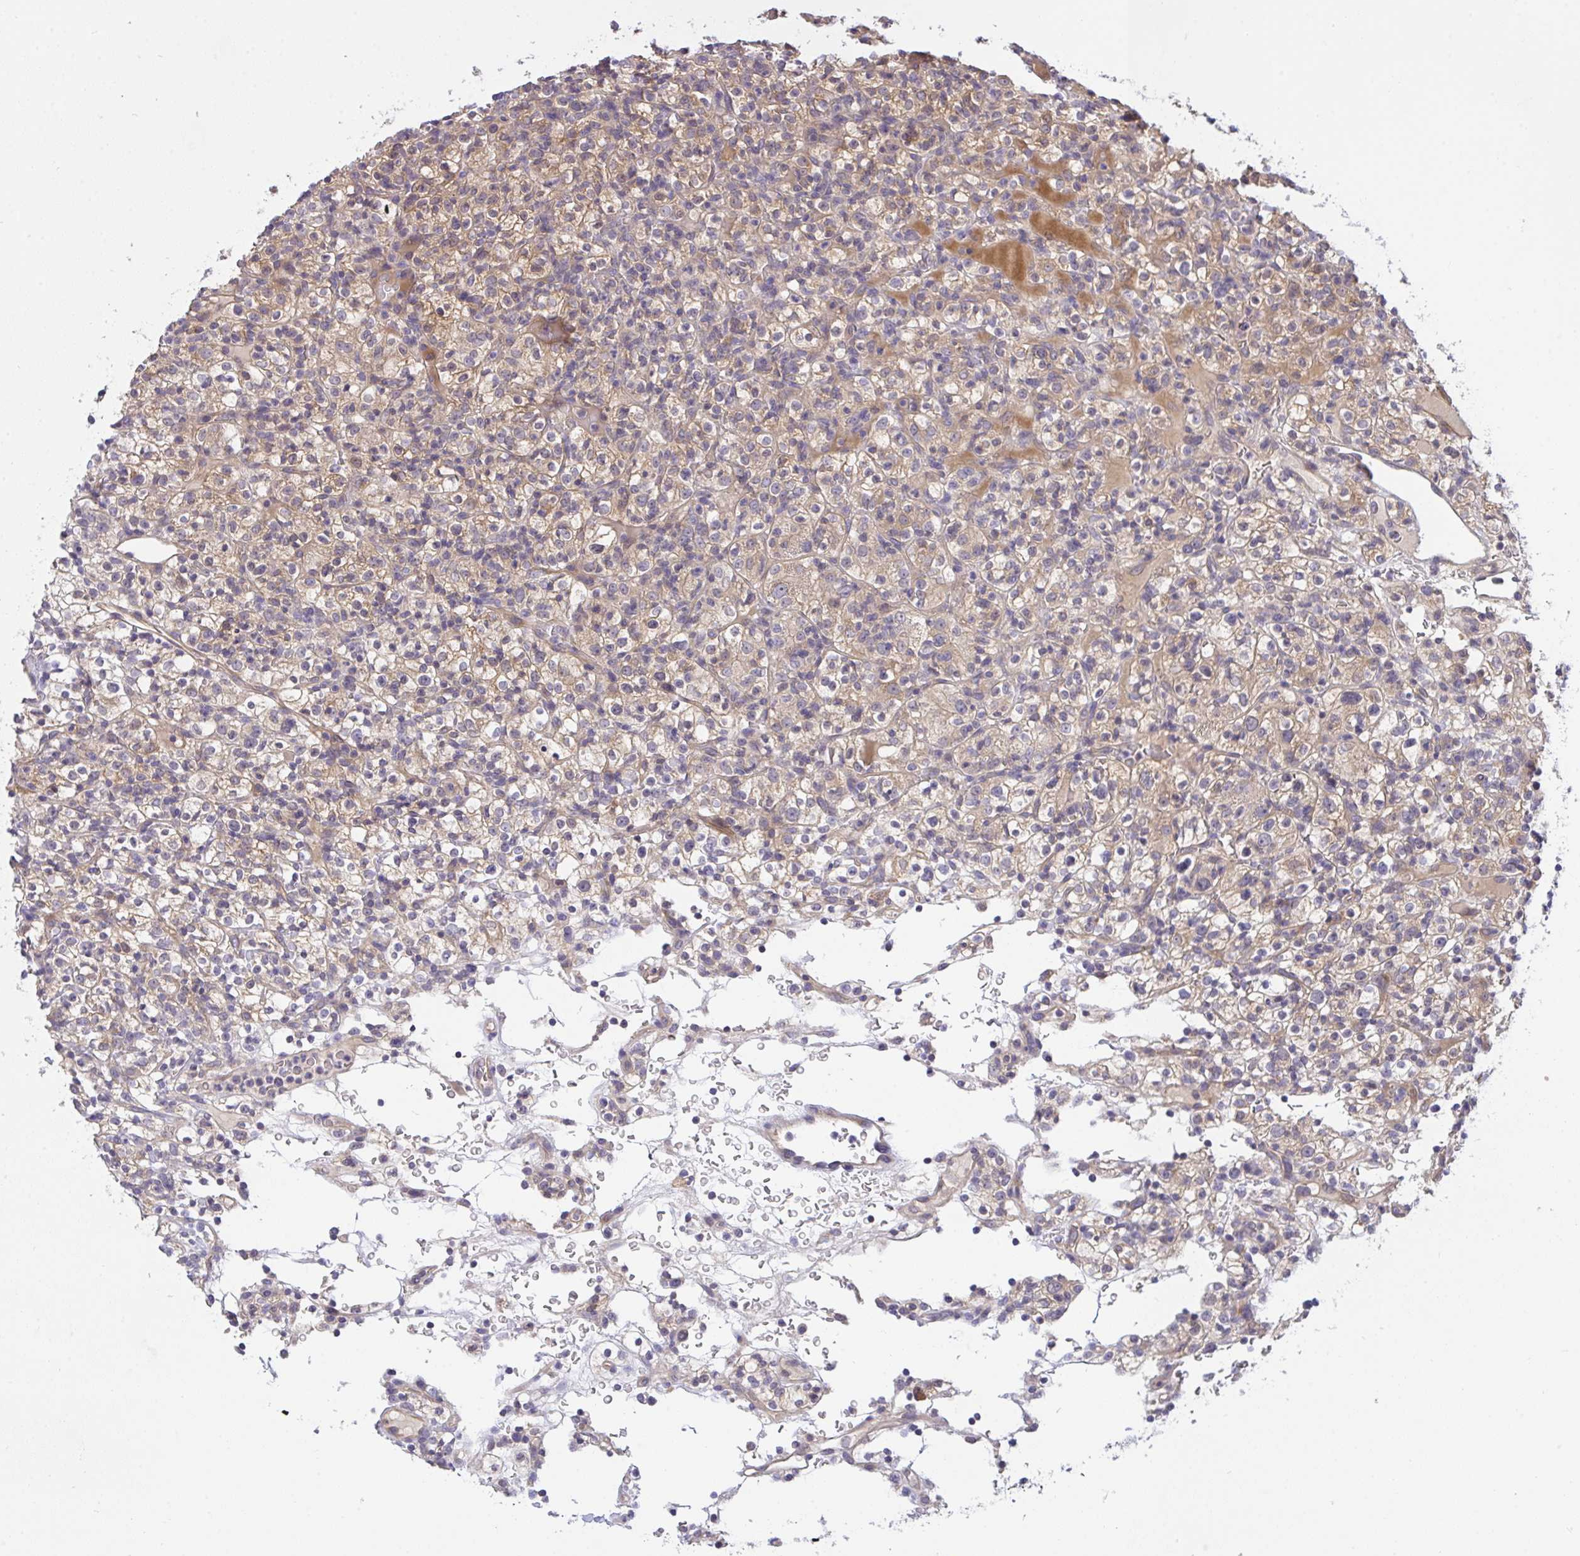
{"staining": {"intensity": "weak", "quantity": ">75%", "location": "cytoplasmic/membranous"}, "tissue": "renal cancer", "cell_type": "Tumor cells", "image_type": "cancer", "snomed": [{"axis": "morphology", "description": "Normal tissue, NOS"}, {"axis": "morphology", "description": "Adenocarcinoma, NOS"}, {"axis": "topography", "description": "Kidney"}], "caption": "Renal cancer was stained to show a protein in brown. There is low levels of weak cytoplasmic/membranous positivity in about >75% of tumor cells. The protein of interest is stained brown, and the nuclei are stained in blue (DAB IHC with brightfield microscopy, high magnification).", "gene": "C19orf54", "patient": {"sex": "female", "age": 72}}